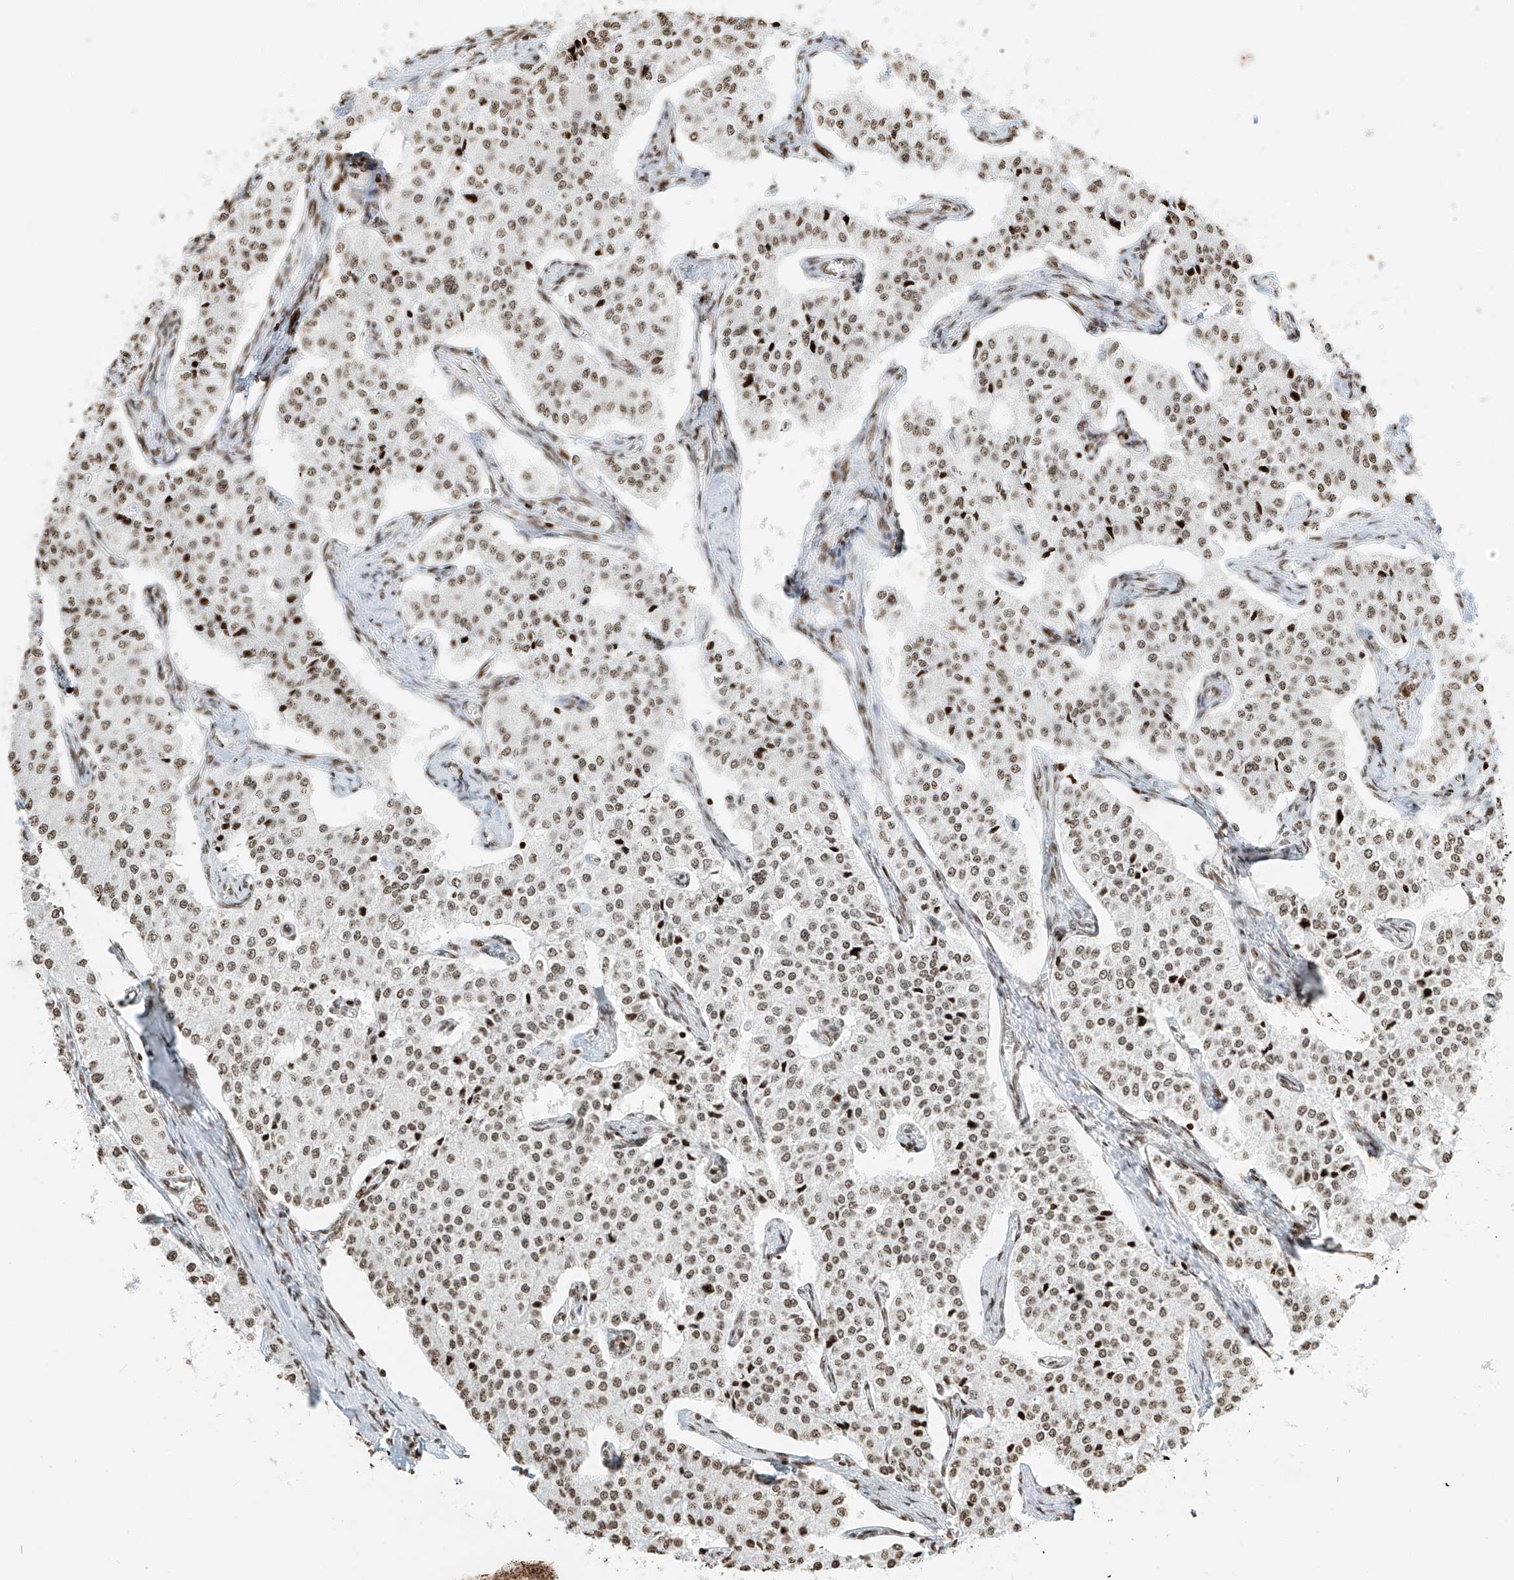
{"staining": {"intensity": "moderate", "quantity": ">75%", "location": "nuclear"}, "tissue": "carcinoid", "cell_type": "Tumor cells", "image_type": "cancer", "snomed": [{"axis": "morphology", "description": "Carcinoid, malignant, NOS"}, {"axis": "topography", "description": "Colon"}], "caption": "A histopathology image showing moderate nuclear positivity in approximately >75% of tumor cells in carcinoid (malignant), as visualized by brown immunohistochemical staining.", "gene": "C17orf58", "patient": {"sex": "female", "age": 52}}